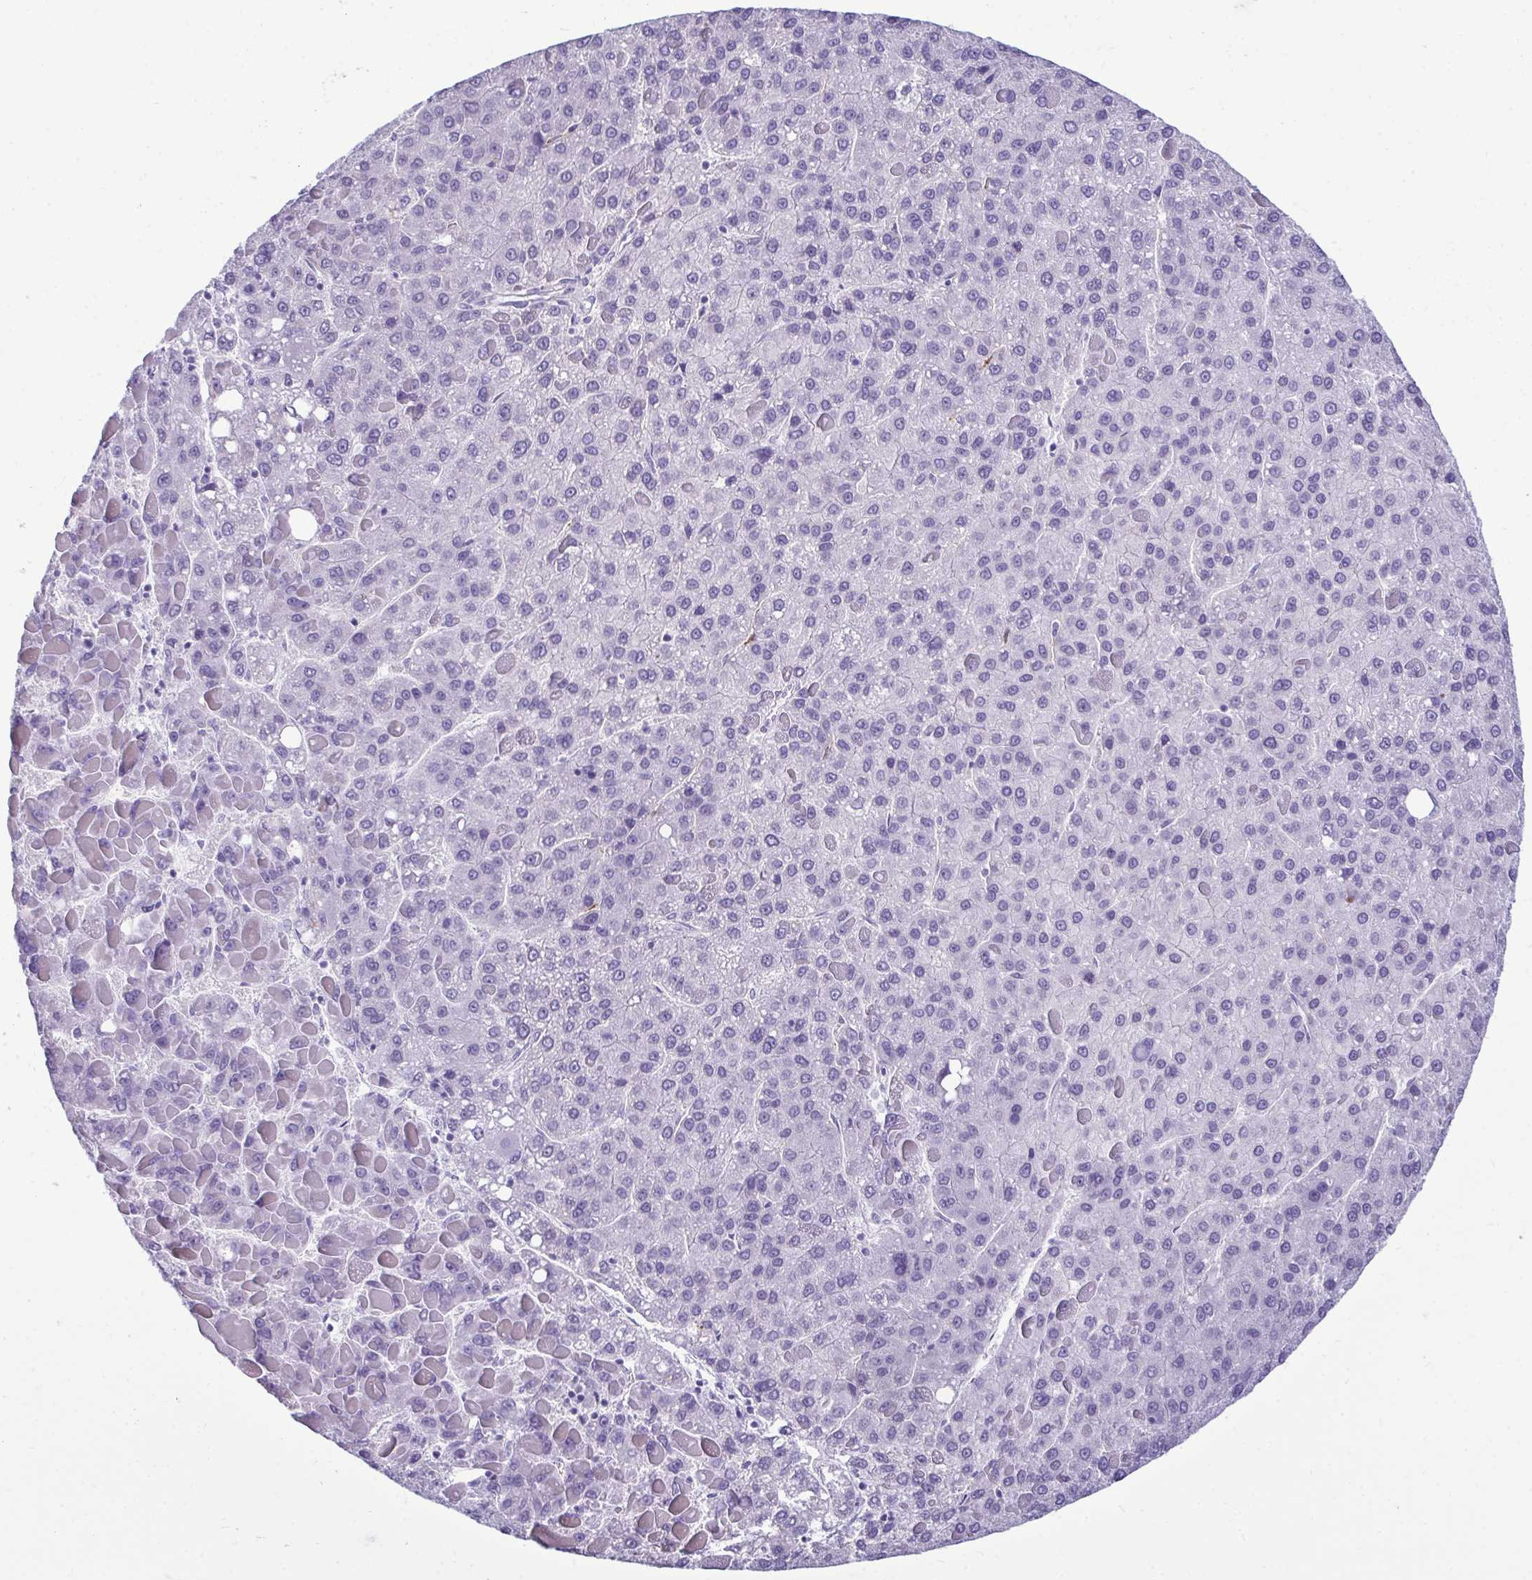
{"staining": {"intensity": "negative", "quantity": "none", "location": "none"}, "tissue": "liver cancer", "cell_type": "Tumor cells", "image_type": "cancer", "snomed": [{"axis": "morphology", "description": "Carcinoma, Hepatocellular, NOS"}, {"axis": "topography", "description": "Liver"}], "caption": "There is no significant positivity in tumor cells of liver hepatocellular carcinoma.", "gene": "SERPINI1", "patient": {"sex": "female", "age": 82}}